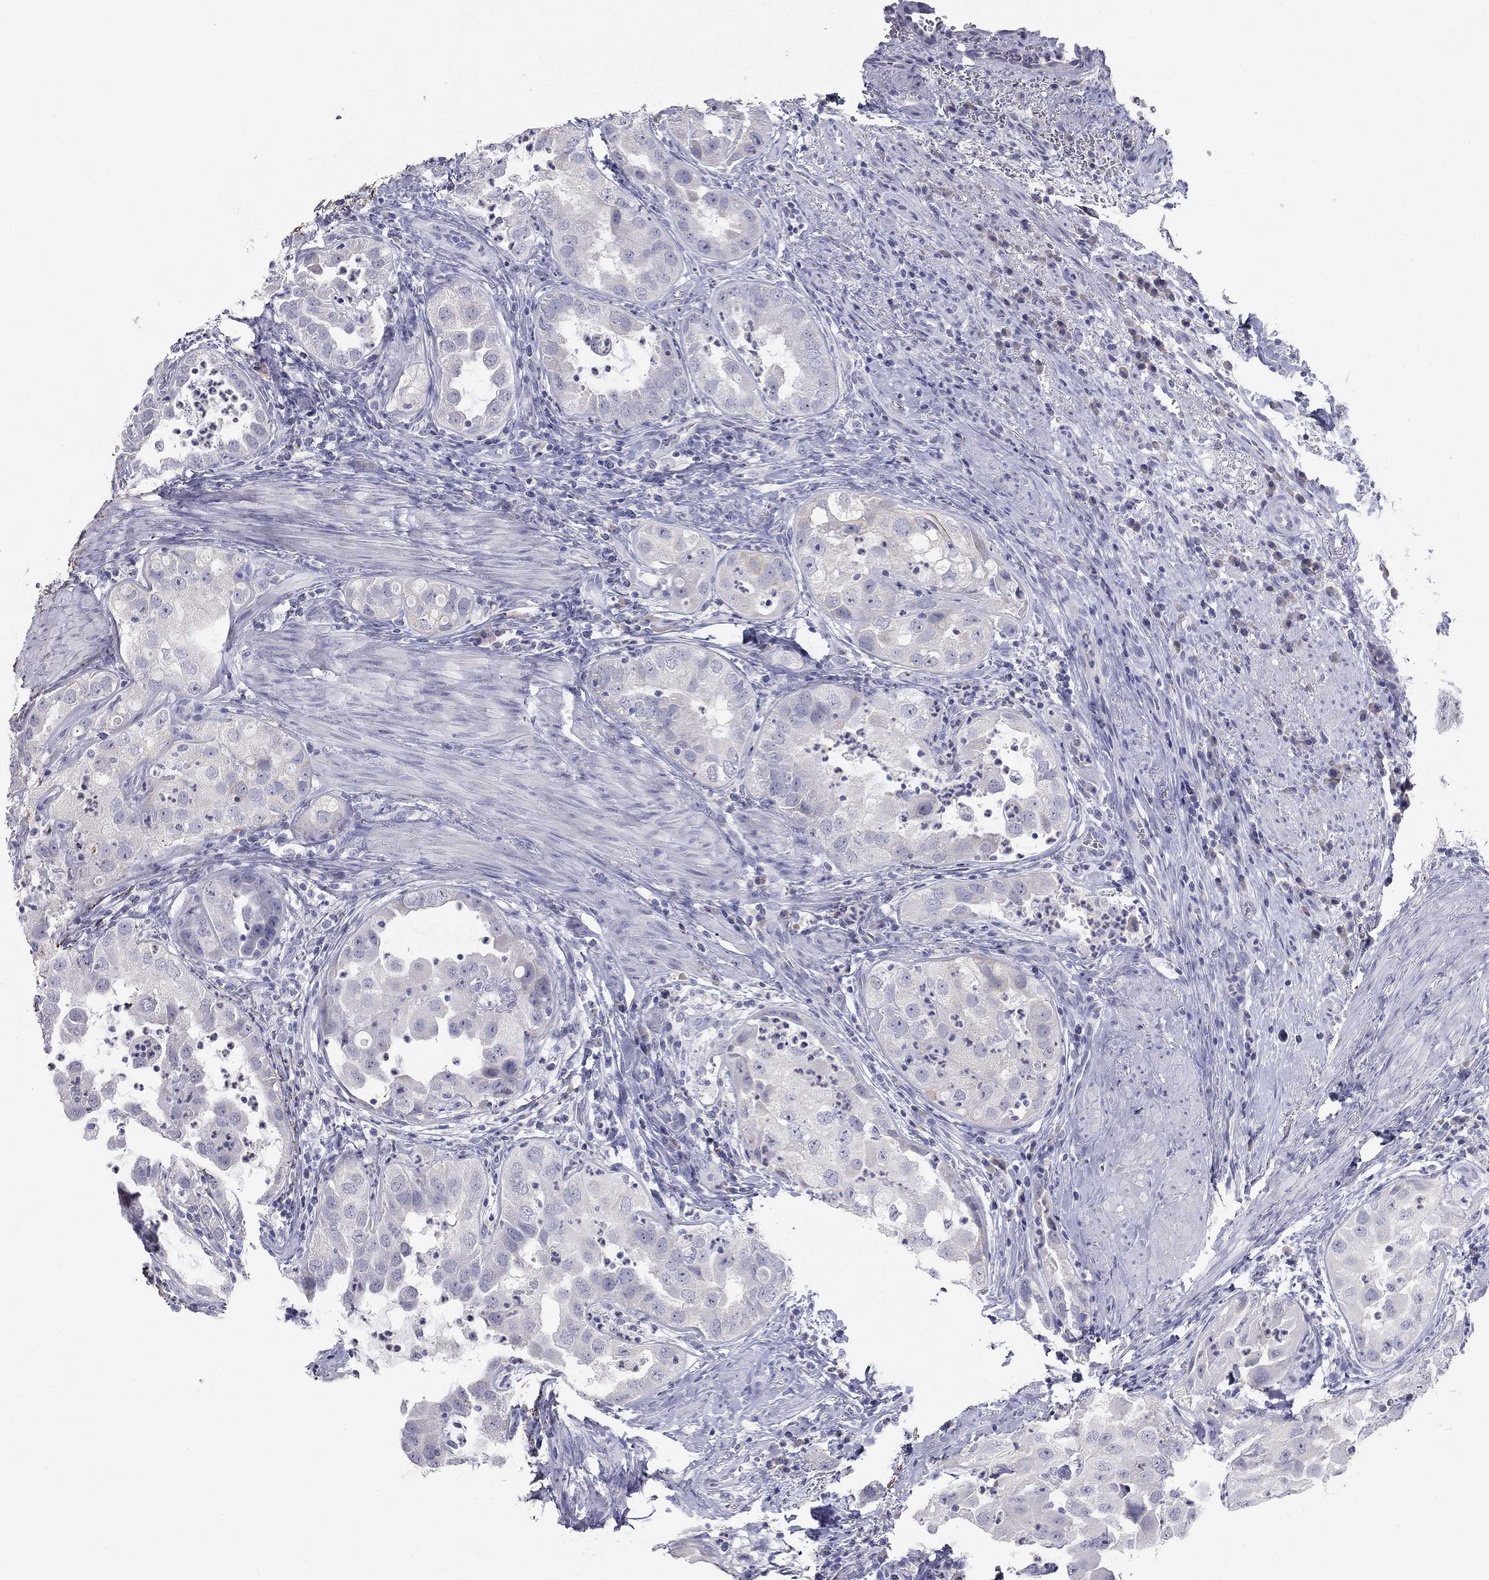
{"staining": {"intensity": "negative", "quantity": "none", "location": "none"}, "tissue": "urothelial cancer", "cell_type": "Tumor cells", "image_type": "cancer", "snomed": [{"axis": "morphology", "description": "Urothelial carcinoma, High grade"}, {"axis": "topography", "description": "Urinary bladder"}], "caption": "Immunohistochemistry (IHC) of human urothelial cancer displays no staining in tumor cells. Brightfield microscopy of IHC stained with DAB (brown) and hematoxylin (blue), captured at high magnification.", "gene": "KRT75", "patient": {"sex": "female", "age": 41}}